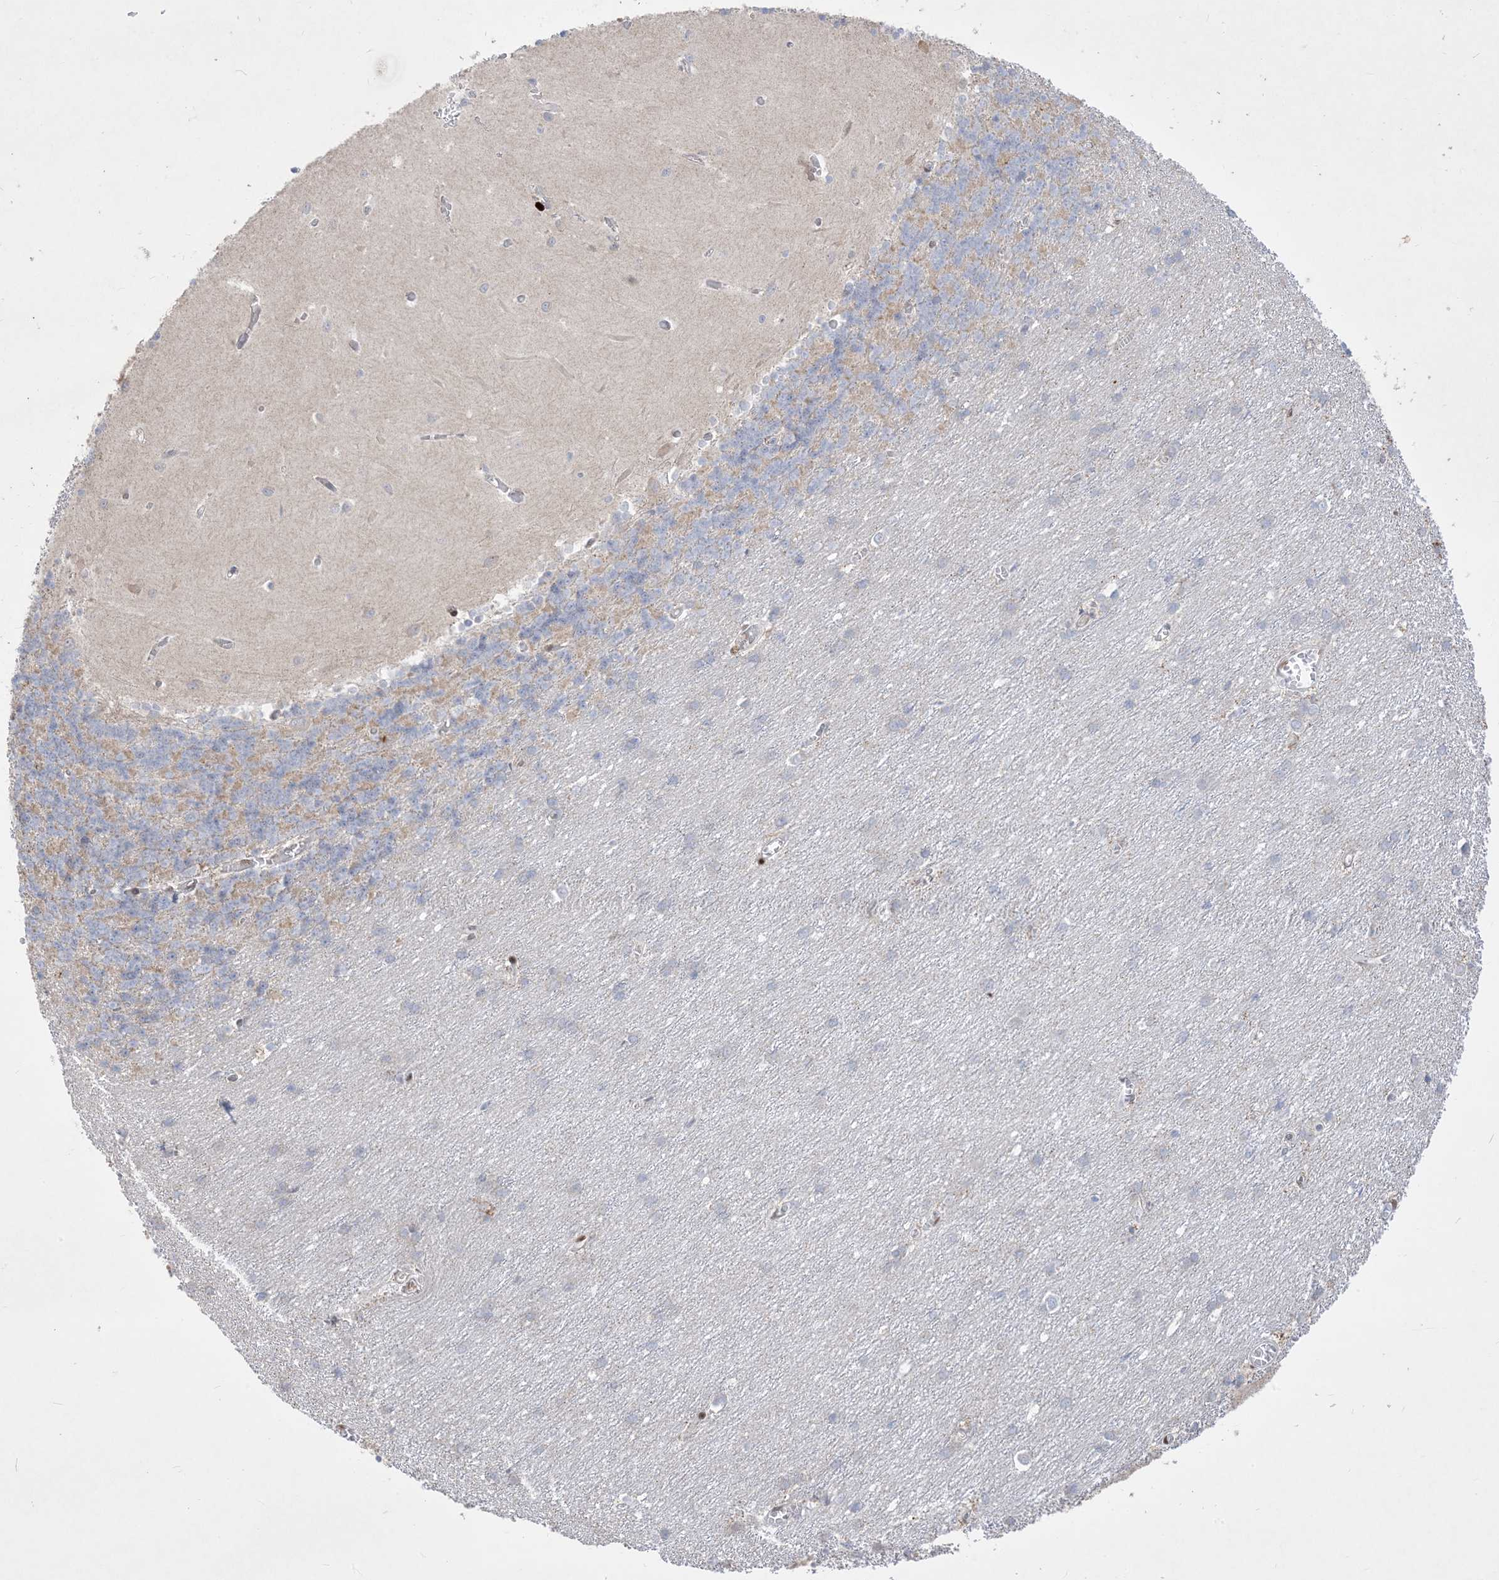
{"staining": {"intensity": "negative", "quantity": "none", "location": "none"}, "tissue": "cerebellum", "cell_type": "Cells in granular layer", "image_type": "normal", "snomed": [{"axis": "morphology", "description": "Normal tissue, NOS"}, {"axis": "topography", "description": "Cerebellum"}], "caption": "Cells in granular layer show no significant staining in benign cerebellum. (IHC, brightfield microscopy, high magnification).", "gene": "BHLHE40", "patient": {"sex": "male", "age": 37}}